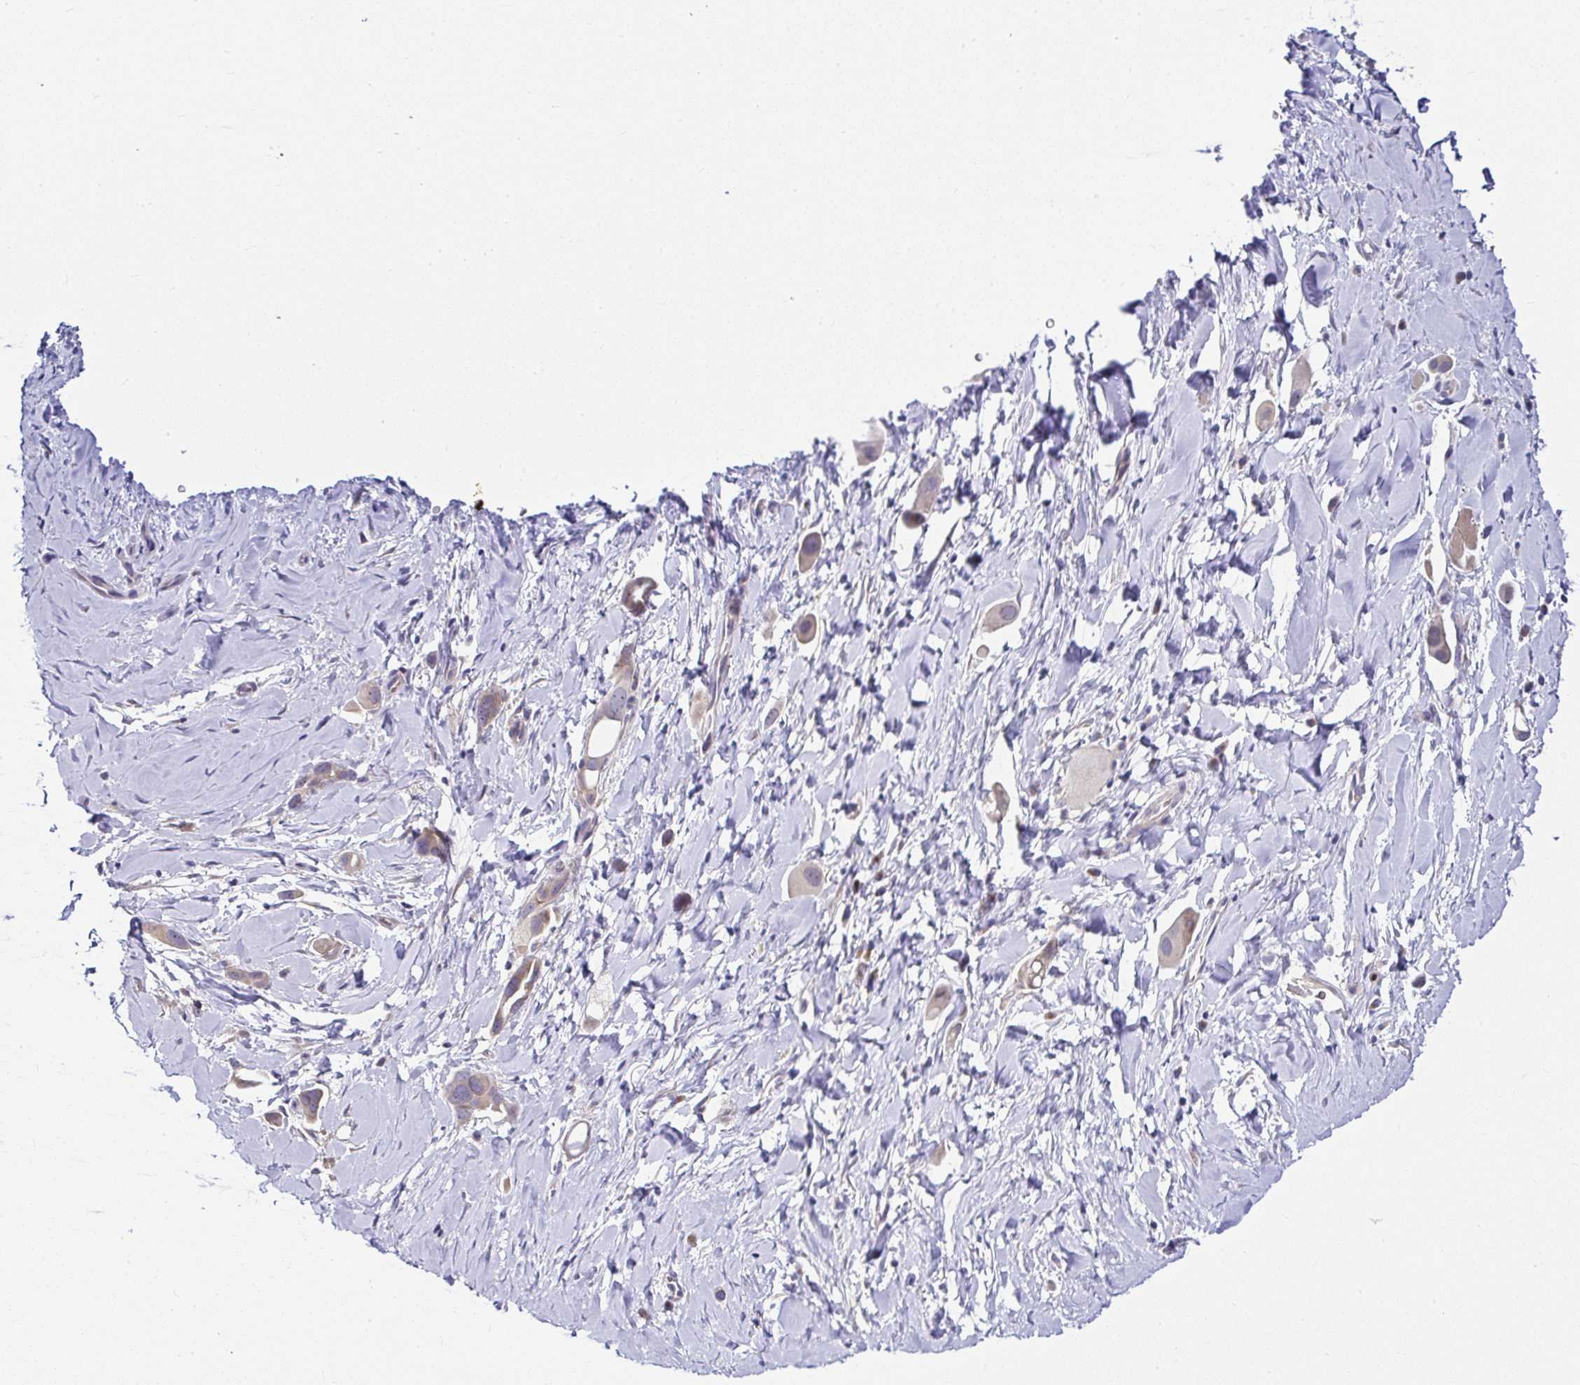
{"staining": {"intensity": "weak", "quantity": "25%-75%", "location": "cytoplasmic/membranous"}, "tissue": "lung cancer", "cell_type": "Tumor cells", "image_type": "cancer", "snomed": [{"axis": "morphology", "description": "Adenocarcinoma, NOS"}, {"axis": "topography", "description": "Lung"}], "caption": "Protein staining of lung cancer tissue displays weak cytoplasmic/membranous staining in about 25%-75% of tumor cells. (DAB (3,3'-diaminobenzidine) IHC with brightfield microscopy, high magnification).", "gene": "DEPDC5", "patient": {"sex": "male", "age": 76}}